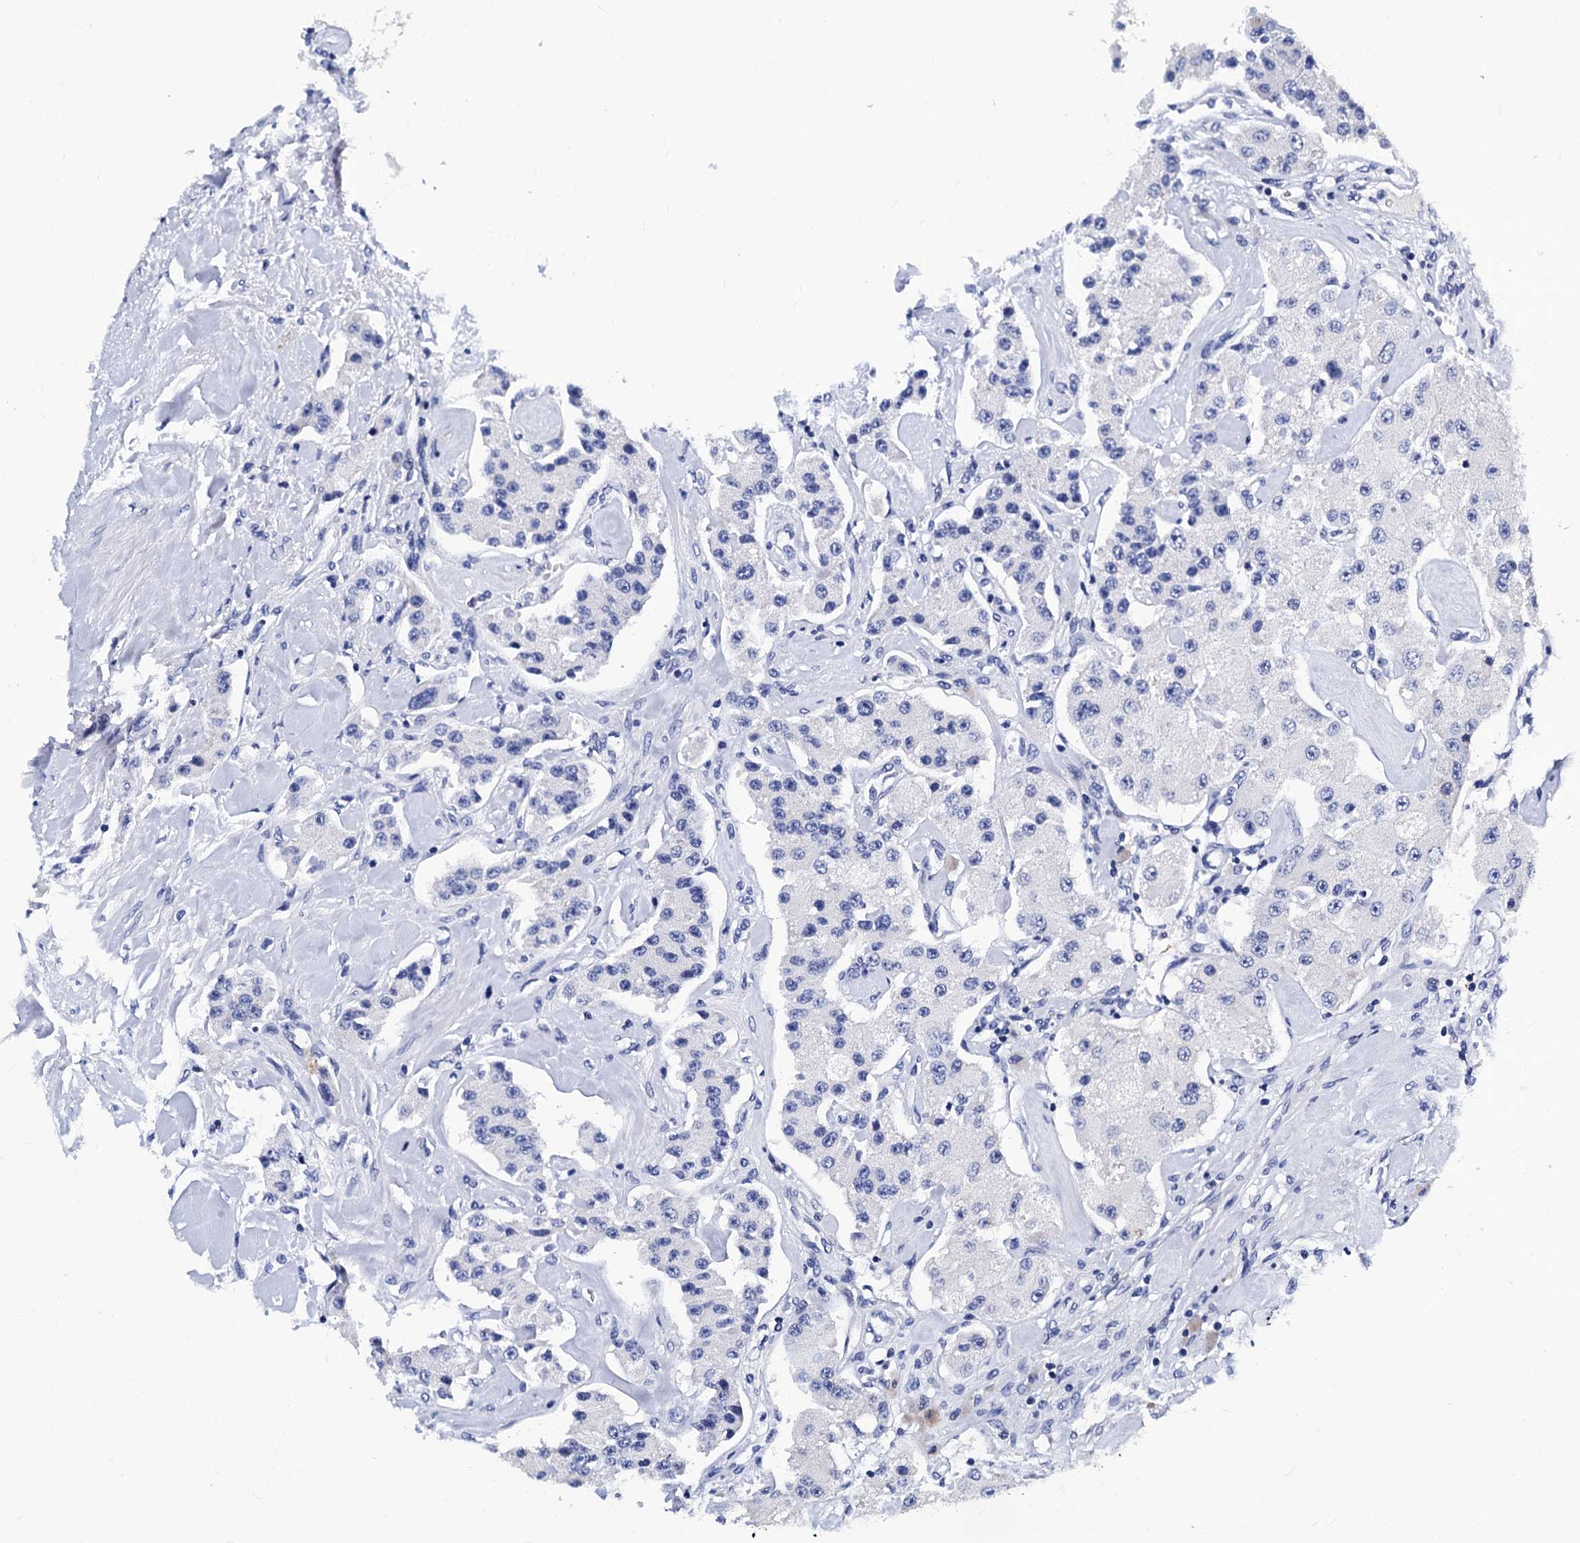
{"staining": {"intensity": "negative", "quantity": "none", "location": "none"}, "tissue": "carcinoid", "cell_type": "Tumor cells", "image_type": "cancer", "snomed": [{"axis": "morphology", "description": "Carcinoid, malignant, NOS"}, {"axis": "topography", "description": "Pancreas"}], "caption": "This is a image of immunohistochemistry (IHC) staining of carcinoid, which shows no staining in tumor cells.", "gene": "LRRC30", "patient": {"sex": "male", "age": 41}}